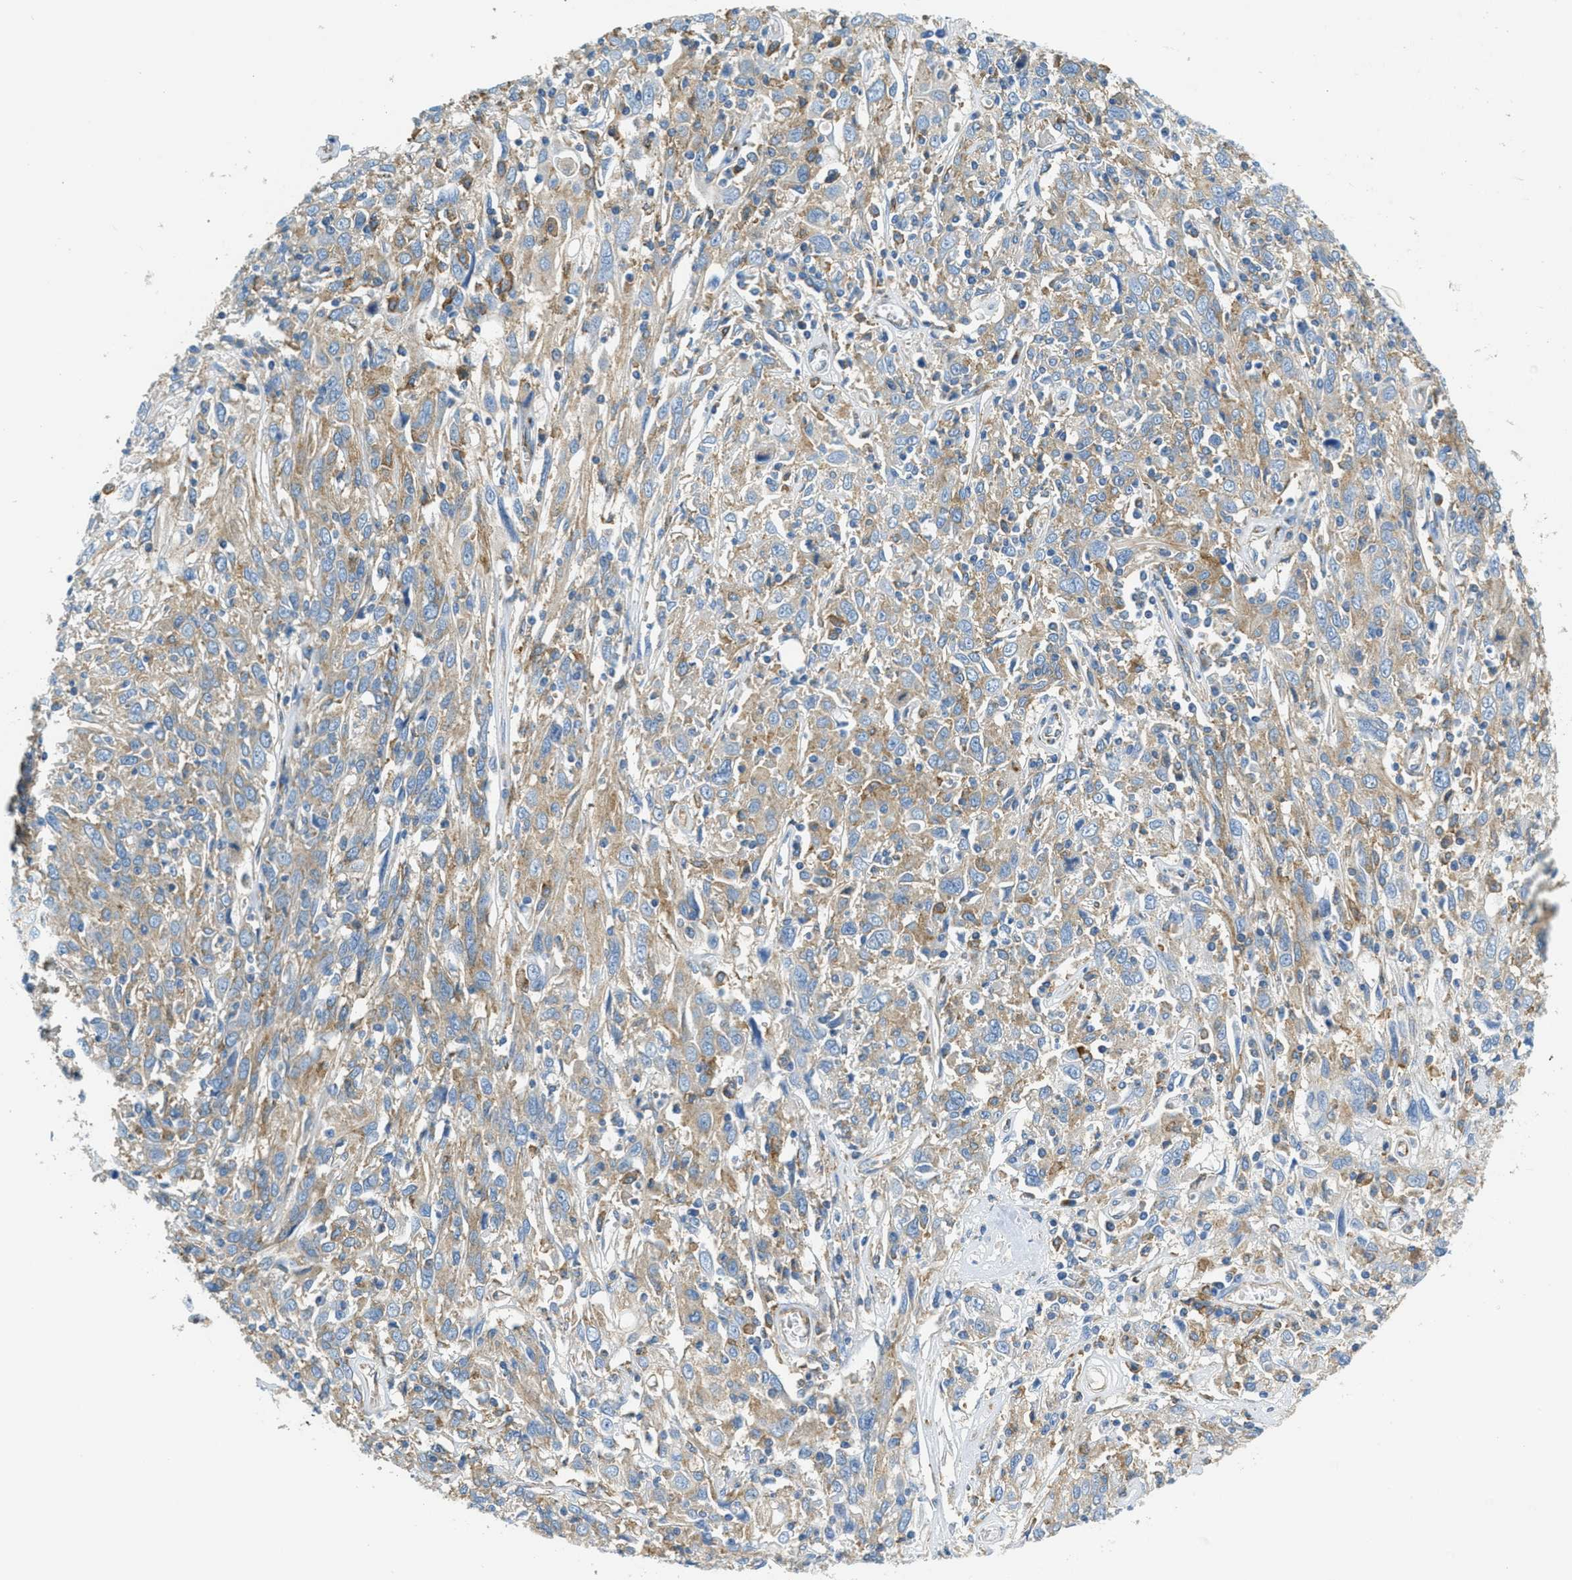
{"staining": {"intensity": "weak", "quantity": ">75%", "location": "cytoplasmic/membranous"}, "tissue": "cervical cancer", "cell_type": "Tumor cells", "image_type": "cancer", "snomed": [{"axis": "morphology", "description": "Squamous cell carcinoma, NOS"}, {"axis": "topography", "description": "Cervix"}], "caption": "Weak cytoplasmic/membranous staining for a protein is seen in about >75% of tumor cells of cervical squamous cell carcinoma using immunohistochemistry.", "gene": "AP2B1", "patient": {"sex": "female", "age": 46}}